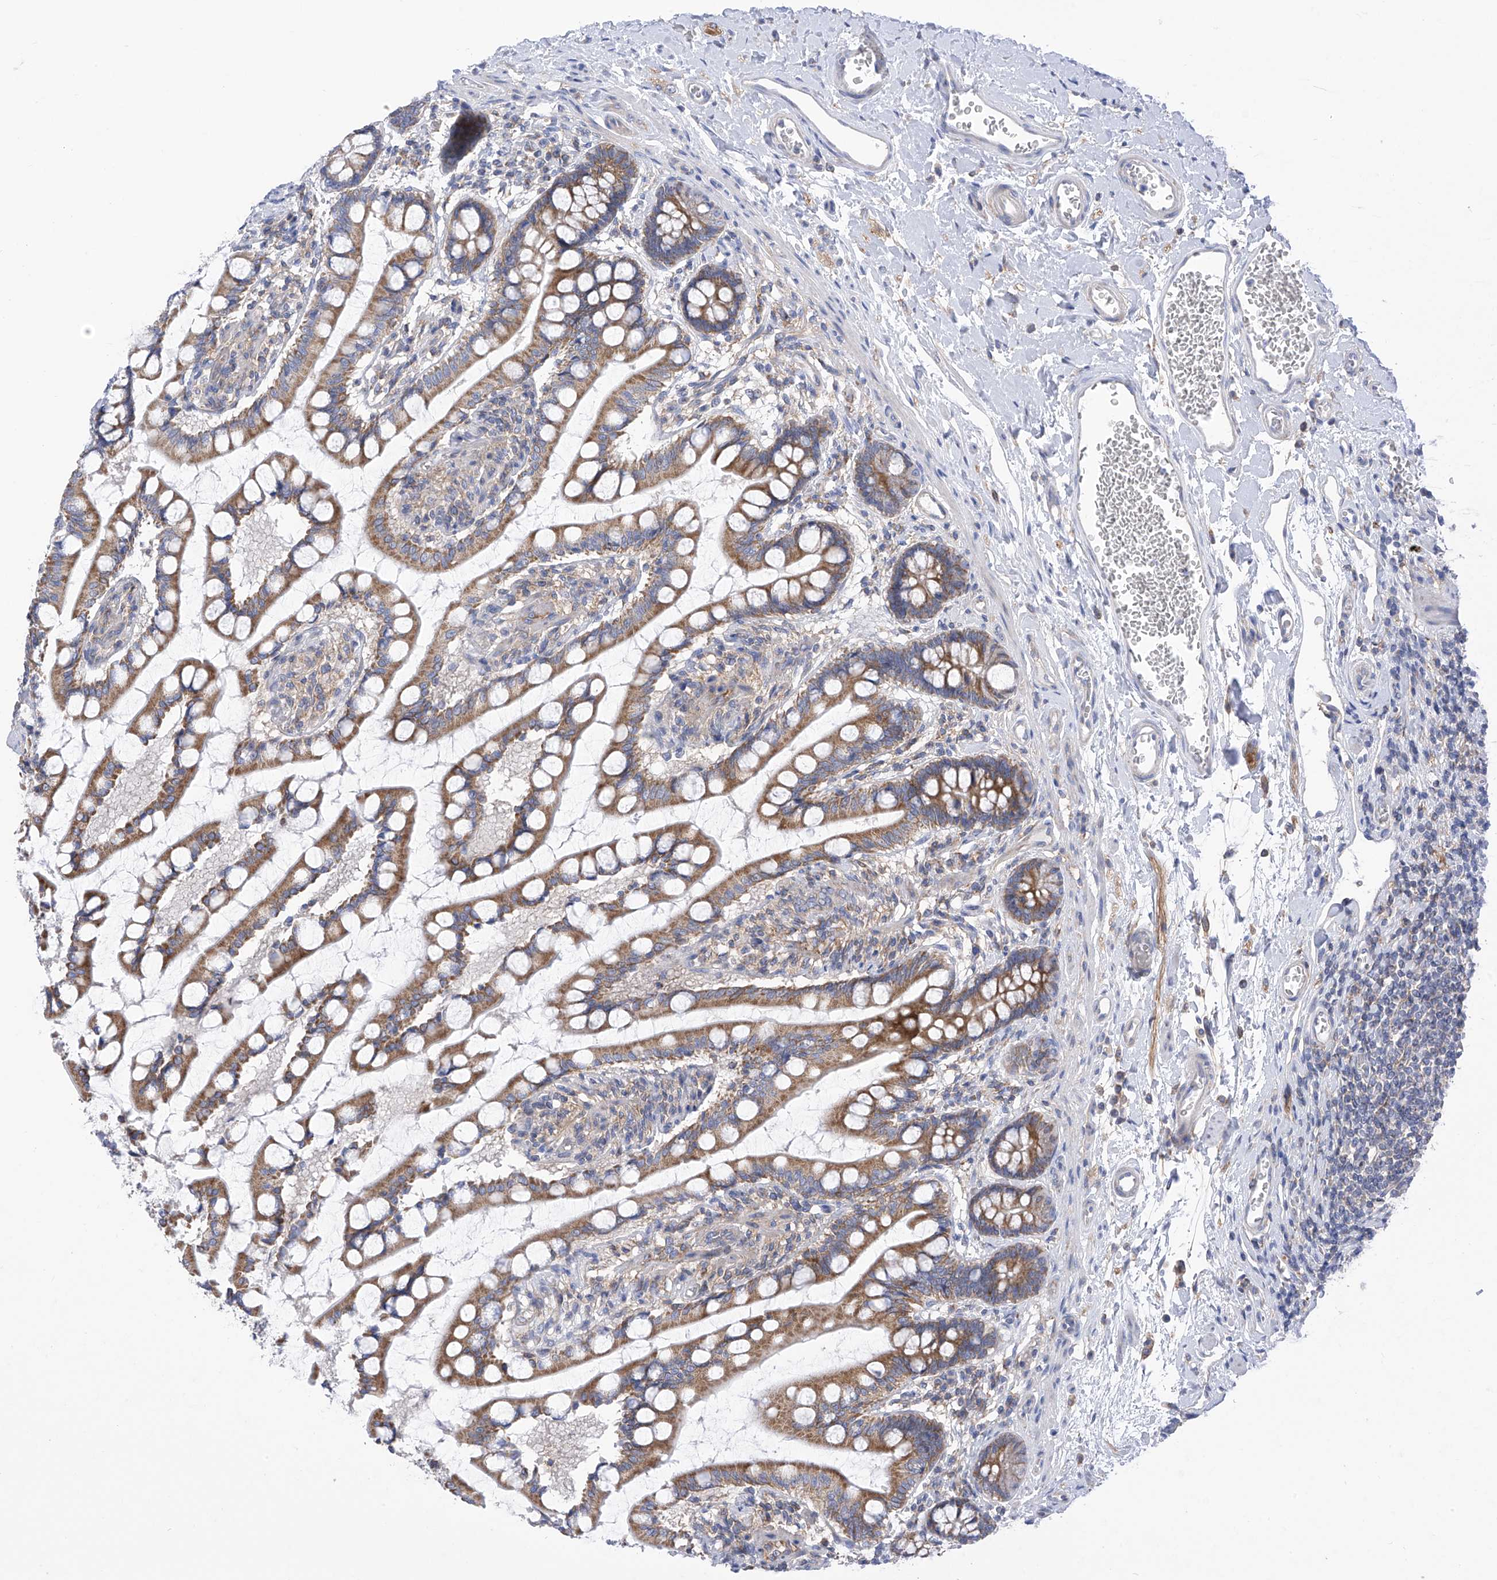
{"staining": {"intensity": "moderate", "quantity": ">75%", "location": "cytoplasmic/membranous"}, "tissue": "small intestine", "cell_type": "Glandular cells", "image_type": "normal", "snomed": [{"axis": "morphology", "description": "Normal tissue, NOS"}, {"axis": "topography", "description": "Small intestine"}], "caption": "Moderate cytoplasmic/membranous protein expression is identified in about >75% of glandular cells in small intestine. The protein of interest is stained brown, and the nuclei are stained in blue (DAB (3,3'-diaminobenzidine) IHC with brightfield microscopy, high magnification).", "gene": "P2RX7", "patient": {"sex": "male", "age": 52}}